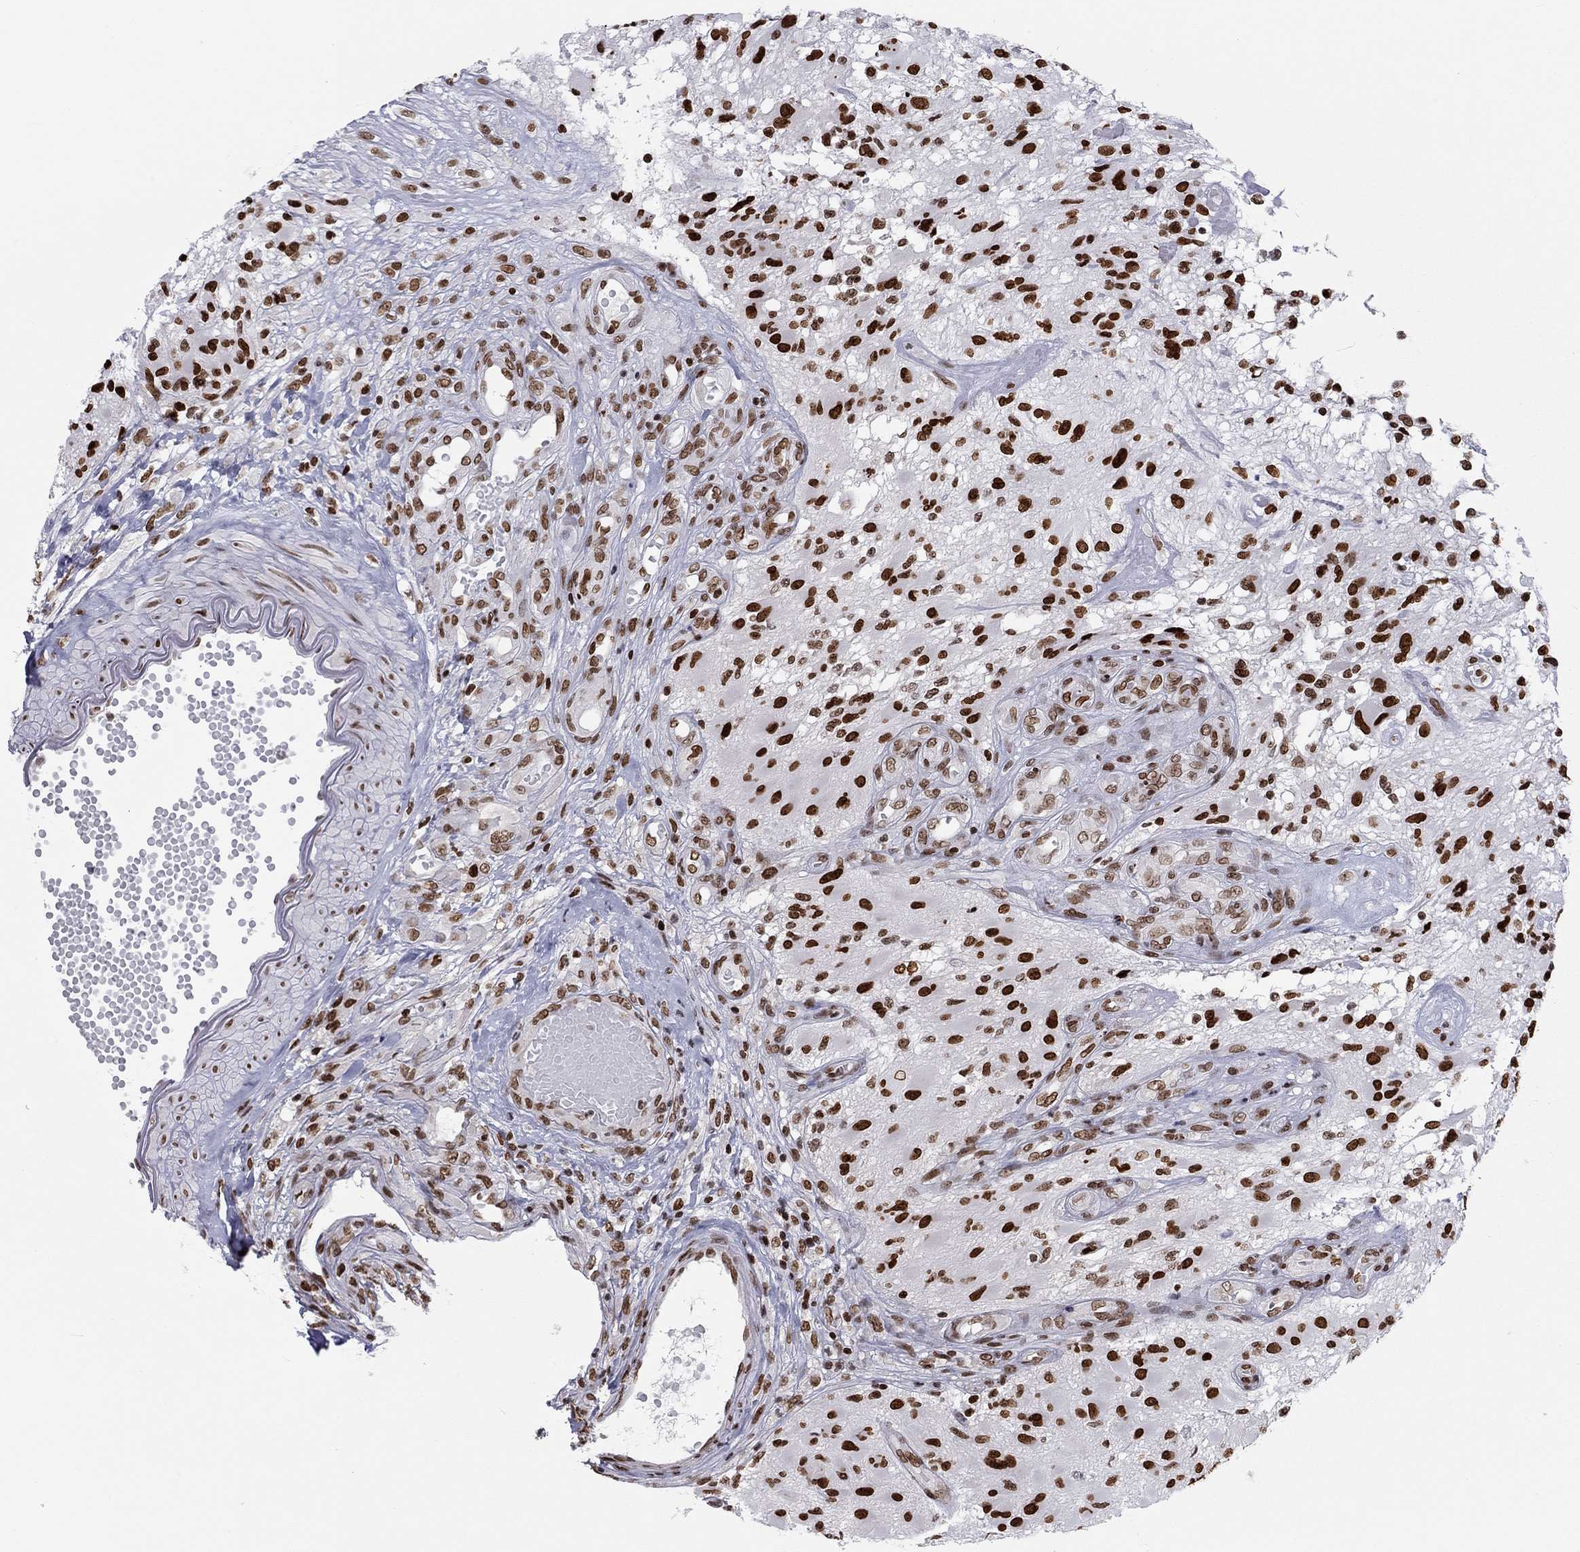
{"staining": {"intensity": "strong", "quantity": ">75%", "location": "nuclear"}, "tissue": "glioma", "cell_type": "Tumor cells", "image_type": "cancer", "snomed": [{"axis": "morphology", "description": "Glioma, malignant, High grade"}, {"axis": "topography", "description": "Brain"}], "caption": "High-magnification brightfield microscopy of glioma stained with DAB (3,3'-diaminobenzidine) (brown) and counterstained with hematoxylin (blue). tumor cells exhibit strong nuclear expression is seen in approximately>75% of cells. The protein is shown in brown color, while the nuclei are stained blue.", "gene": "H2AX", "patient": {"sex": "female", "age": 63}}